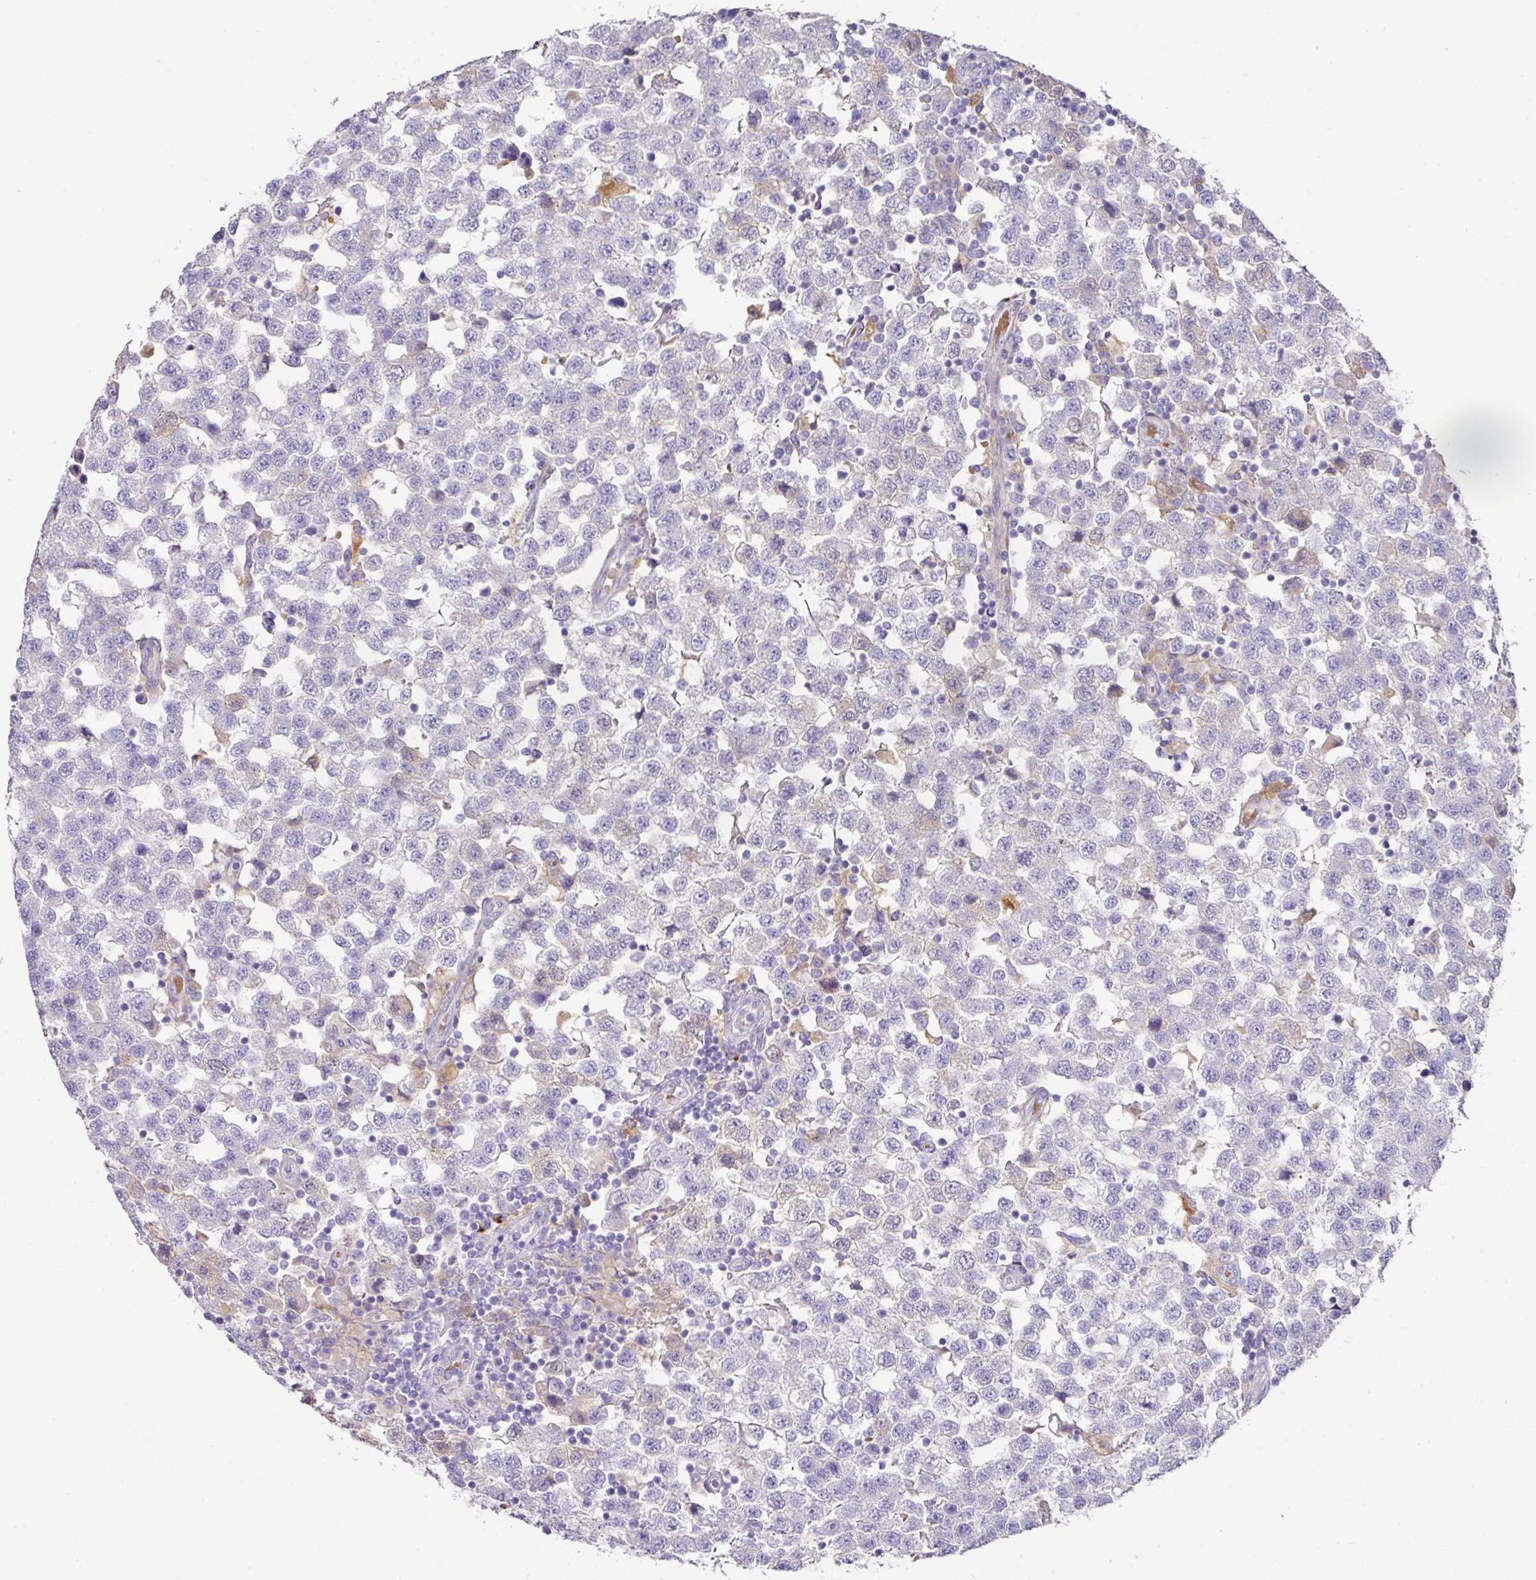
{"staining": {"intensity": "negative", "quantity": "none", "location": "none"}, "tissue": "testis cancer", "cell_type": "Tumor cells", "image_type": "cancer", "snomed": [{"axis": "morphology", "description": "Seminoma, NOS"}, {"axis": "topography", "description": "Testis"}], "caption": "Immunohistochemical staining of human seminoma (testis) shows no significant positivity in tumor cells. (Immunohistochemistry (ihc), brightfield microscopy, high magnification).", "gene": "TARM1", "patient": {"sex": "male", "age": 34}}